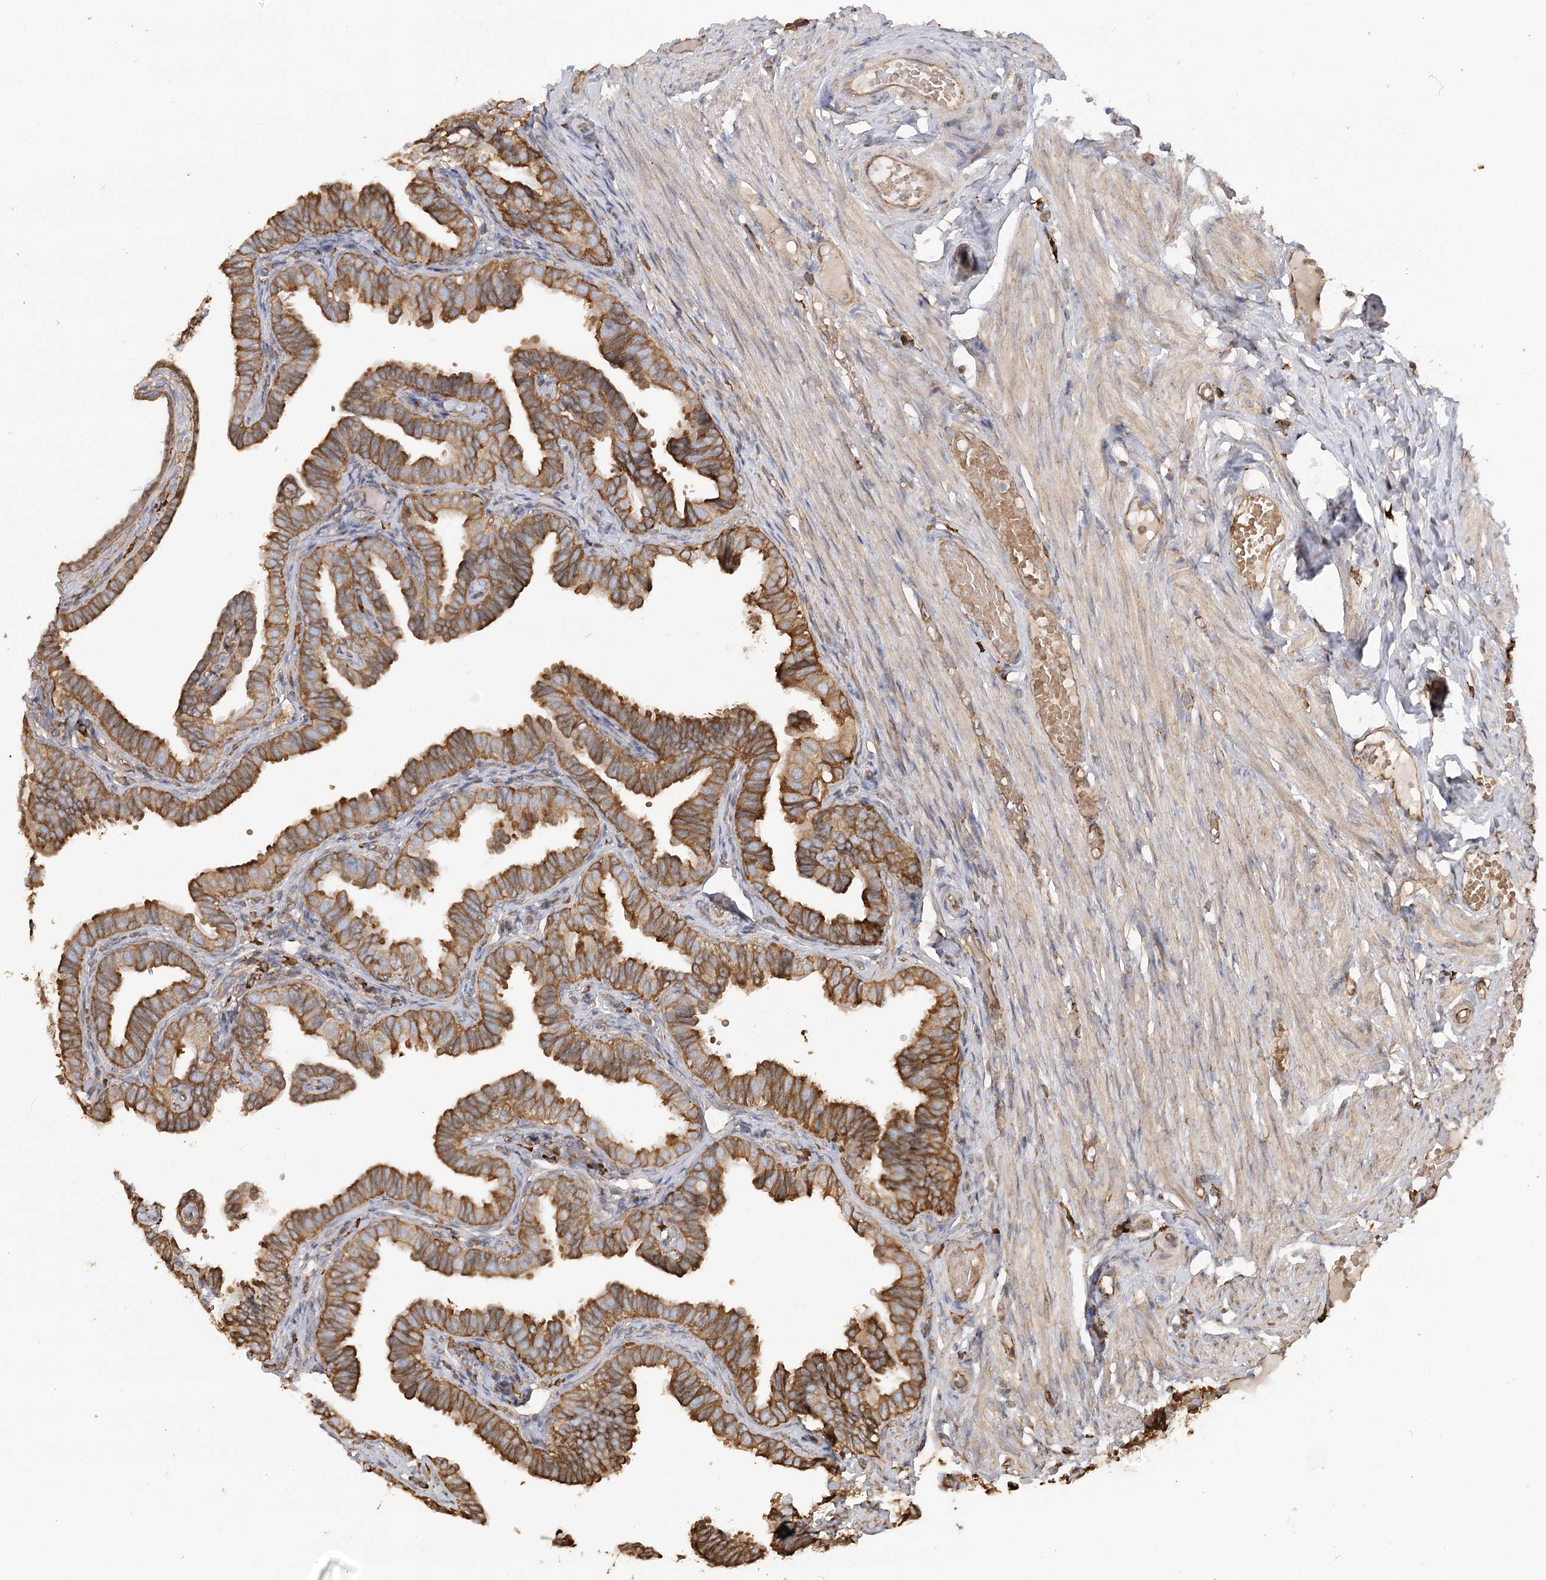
{"staining": {"intensity": "strong", "quantity": ">75%", "location": "cytoplasmic/membranous"}, "tissue": "fallopian tube", "cell_type": "Glandular cells", "image_type": "normal", "snomed": [{"axis": "morphology", "description": "Normal tissue, NOS"}, {"axis": "topography", "description": "Fallopian tube"}], "caption": "Strong cytoplasmic/membranous staining for a protein is appreciated in approximately >75% of glandular cells of normal fallopian tube using immunohistochemistry (IHC).", "gene": "ACAP2", "patient": {"sex": "female", "age": 39}}